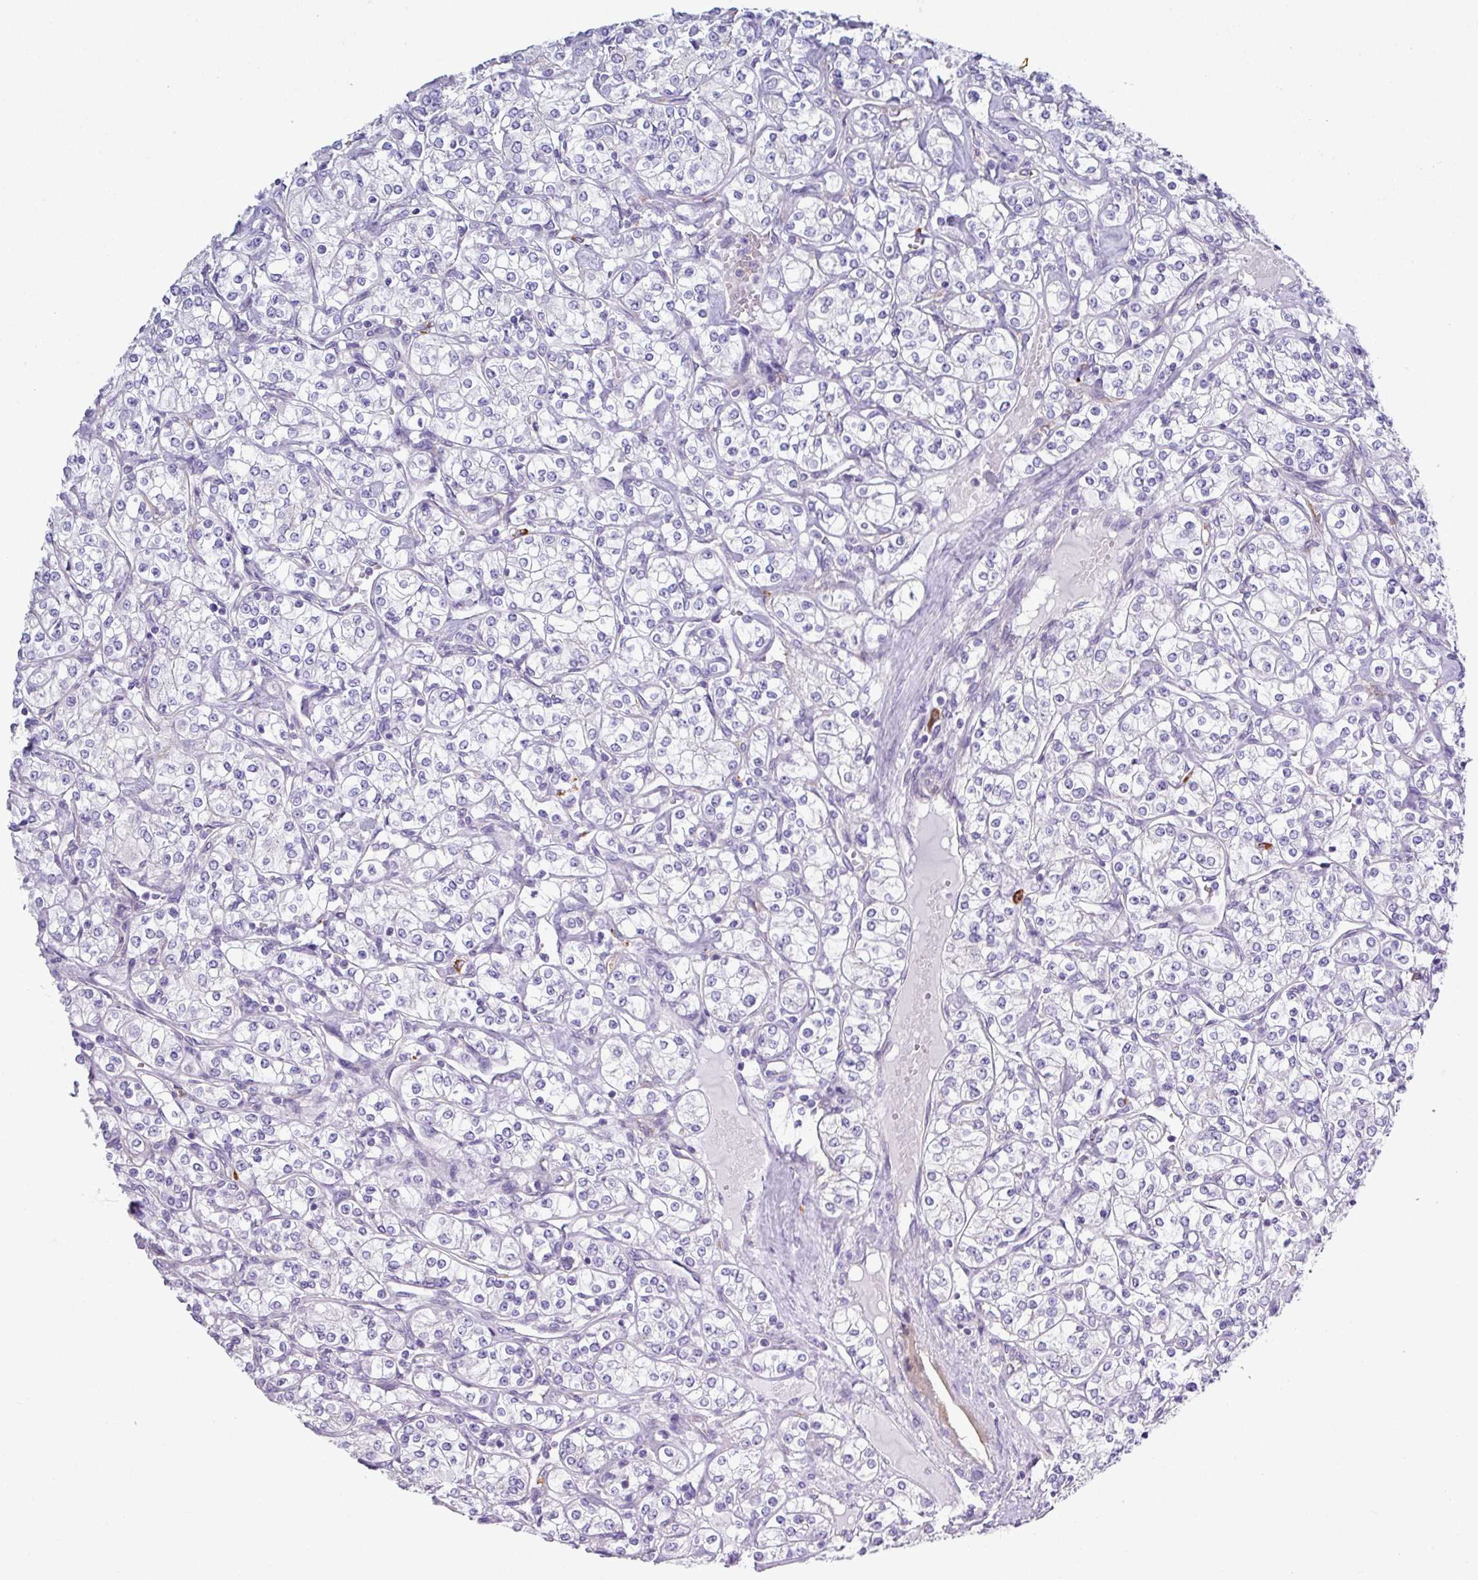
{"staining": {"intensity": "negative", "quantity": "none", "location": "none"}, "tissue": "renal cancer", "cell_type": "Tumor cells", "image_type": "cancer", "snomed": [{"axis": "morphology", "description": "Adenocarcinoma, NOS"}, {"axis": "topography", "description": "Kidney"}], "caption": "Adenocarcinoma (renal) stained for a protein using immunohistochemistry reveals no staining tumor cells.", "gene": "ABCC5", "patient": {"sex": "male", "age": 77}}